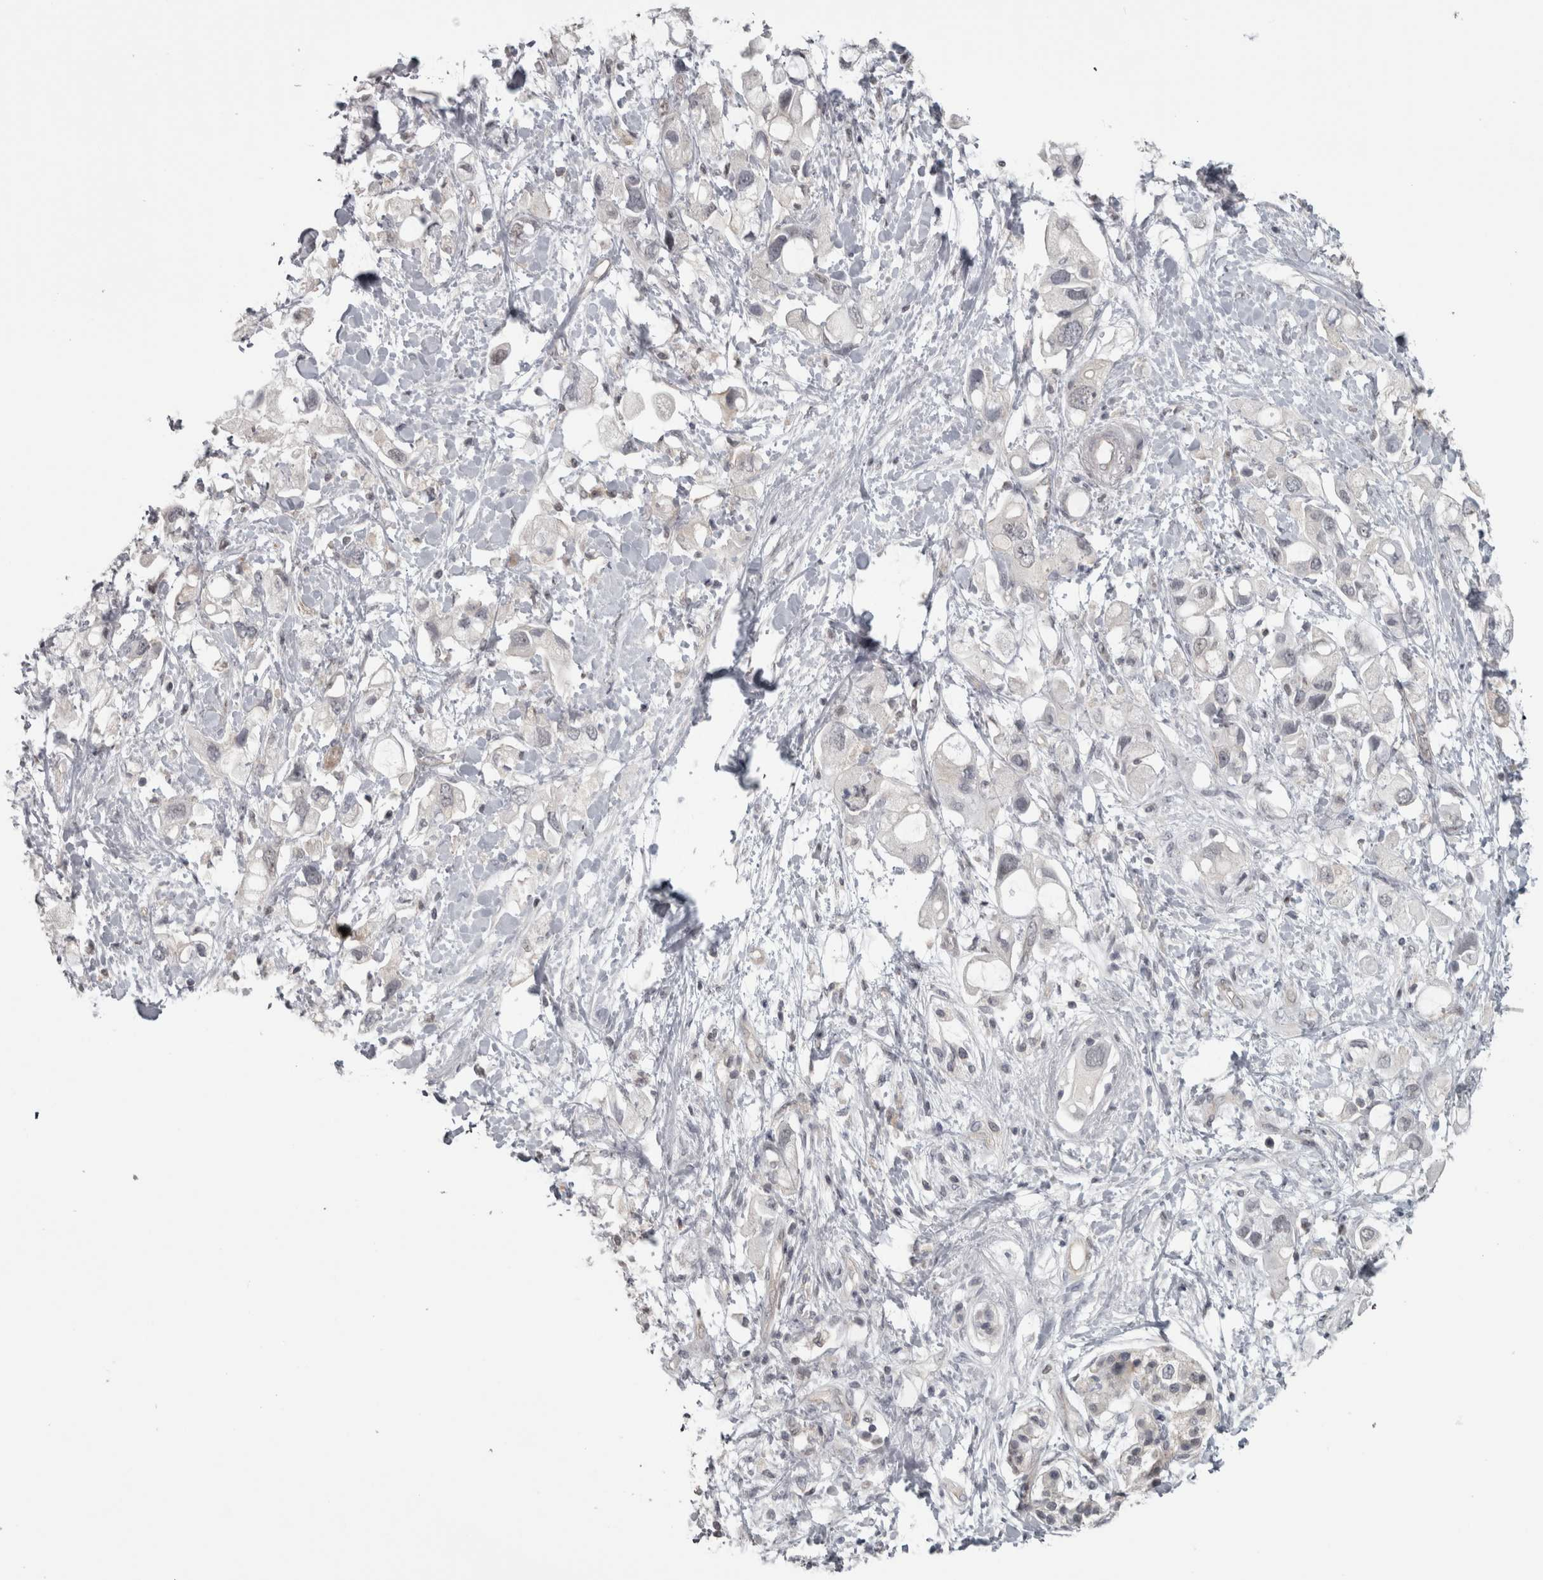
{"staining": {"intensity": "negative", "quantity": "none", "location": "none"}, "tissue": "pancreatic cancer", "cell_type": "Tumor cells", "image_type": "cancer", "snomed": [{"axis": "morphology", "description": "Adenocarcinoma, NOS"}, {"axis": "topography", "description": "Pancreas"}], "caption": "The micrograph shows no significant staining in tumor cells of pancreatic cancer.", "gene": "PPP1R12B", "patient": {"sex": "female", "age": 56}}